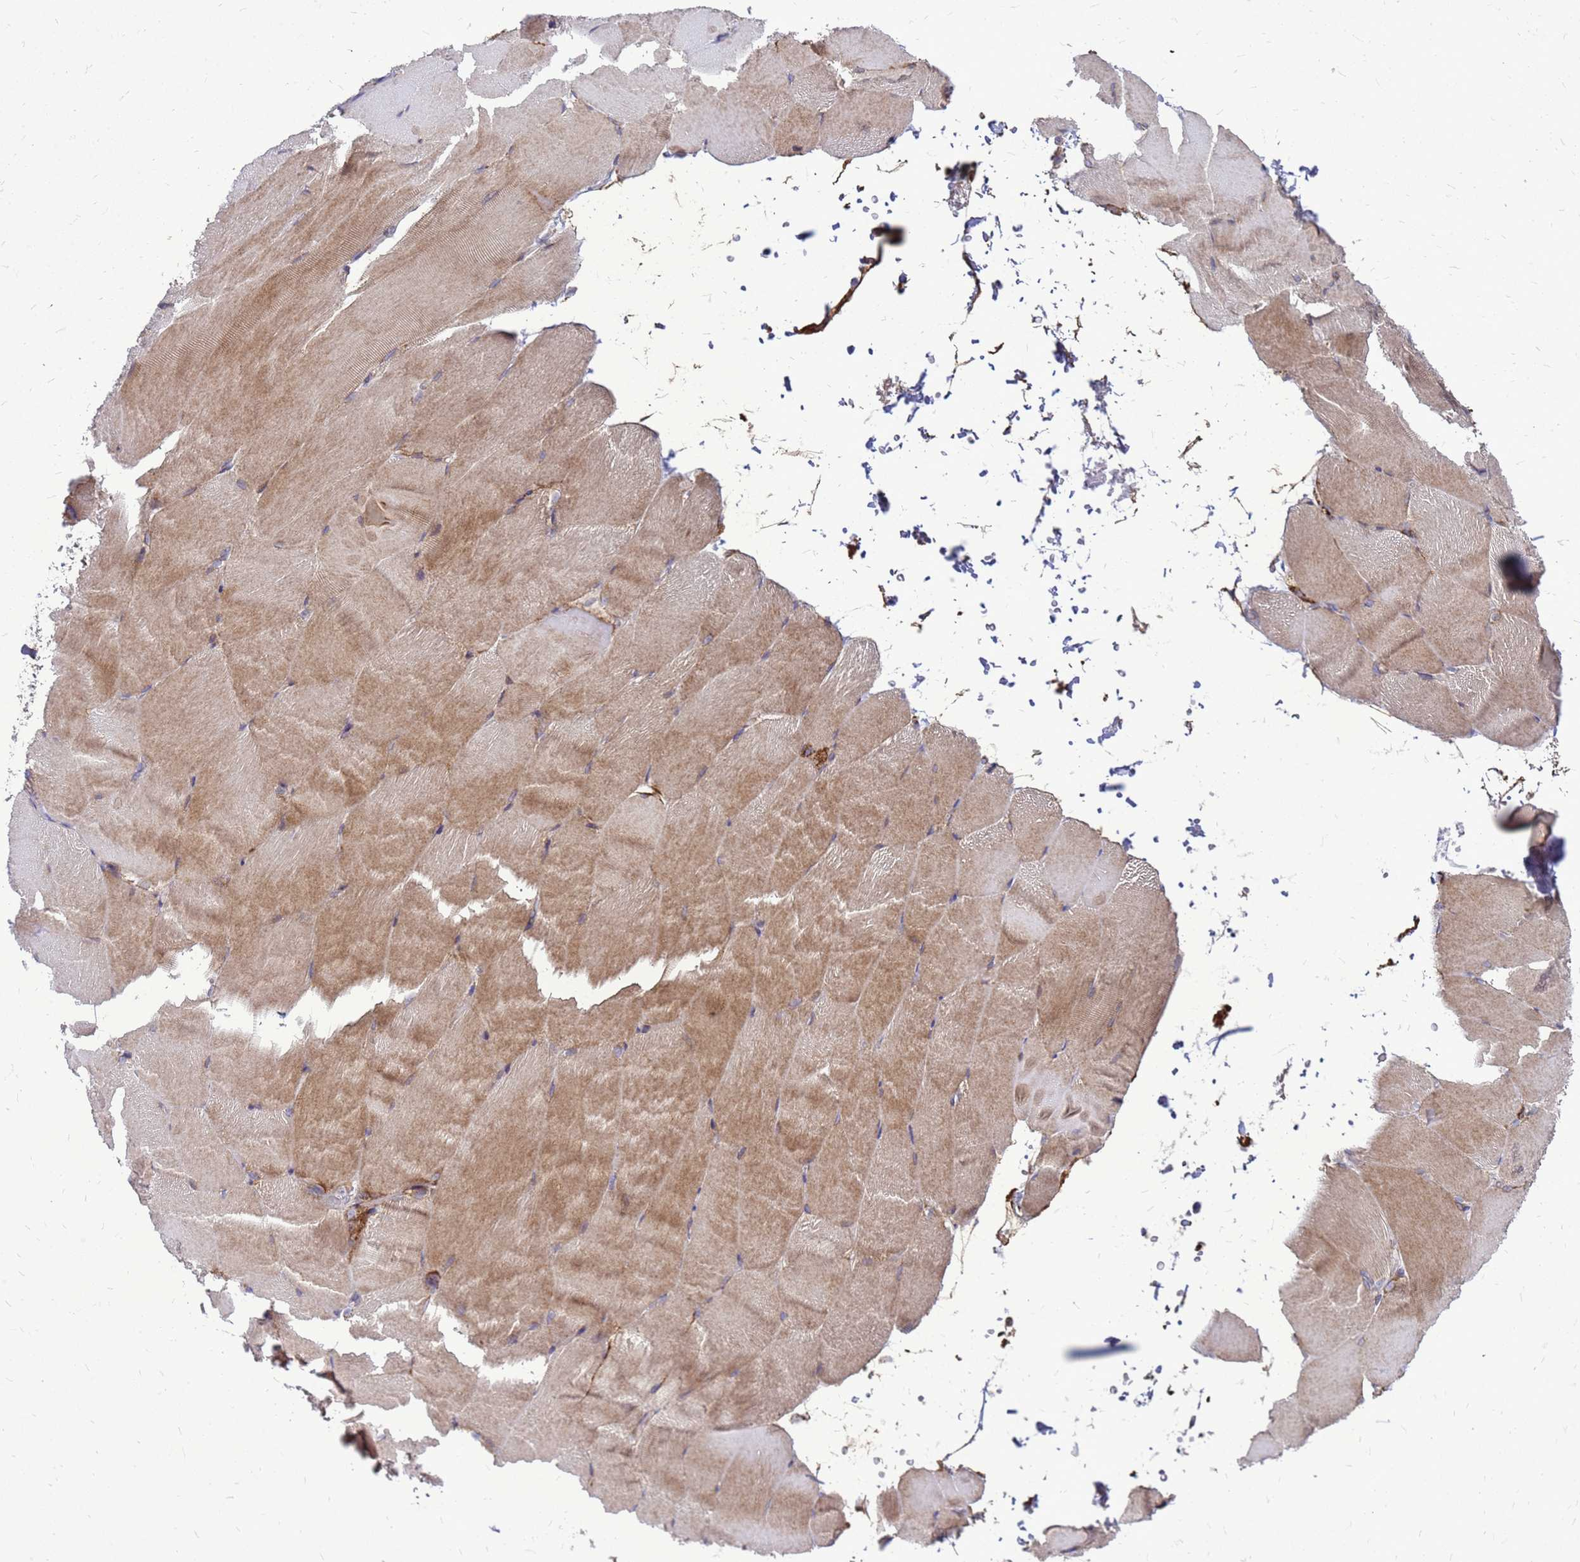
{"staining": {"intensity": "moderate", "quantity": "25%-75%", "location": "cytoplasmic/membranous"}, "tissue": "skeletal muscle", "cell_type": "Myocytes", "image_type": "normal", "snomed": [{"axis": "morphology", "description": "Normal tissue, NOS"}, {"axis": "topography", "description": "Skeletal muscle"}, {"axis": "topography", "description": "Parathyroid gland"}], "caption": "Skeletal muscle stained for a protein displays moderate cytoplasmic/membranous positivity in myocytes. Nuclei are stained in blue.", "gene": "FSTL4", "patient": {"sex": "female", "age": 37}}